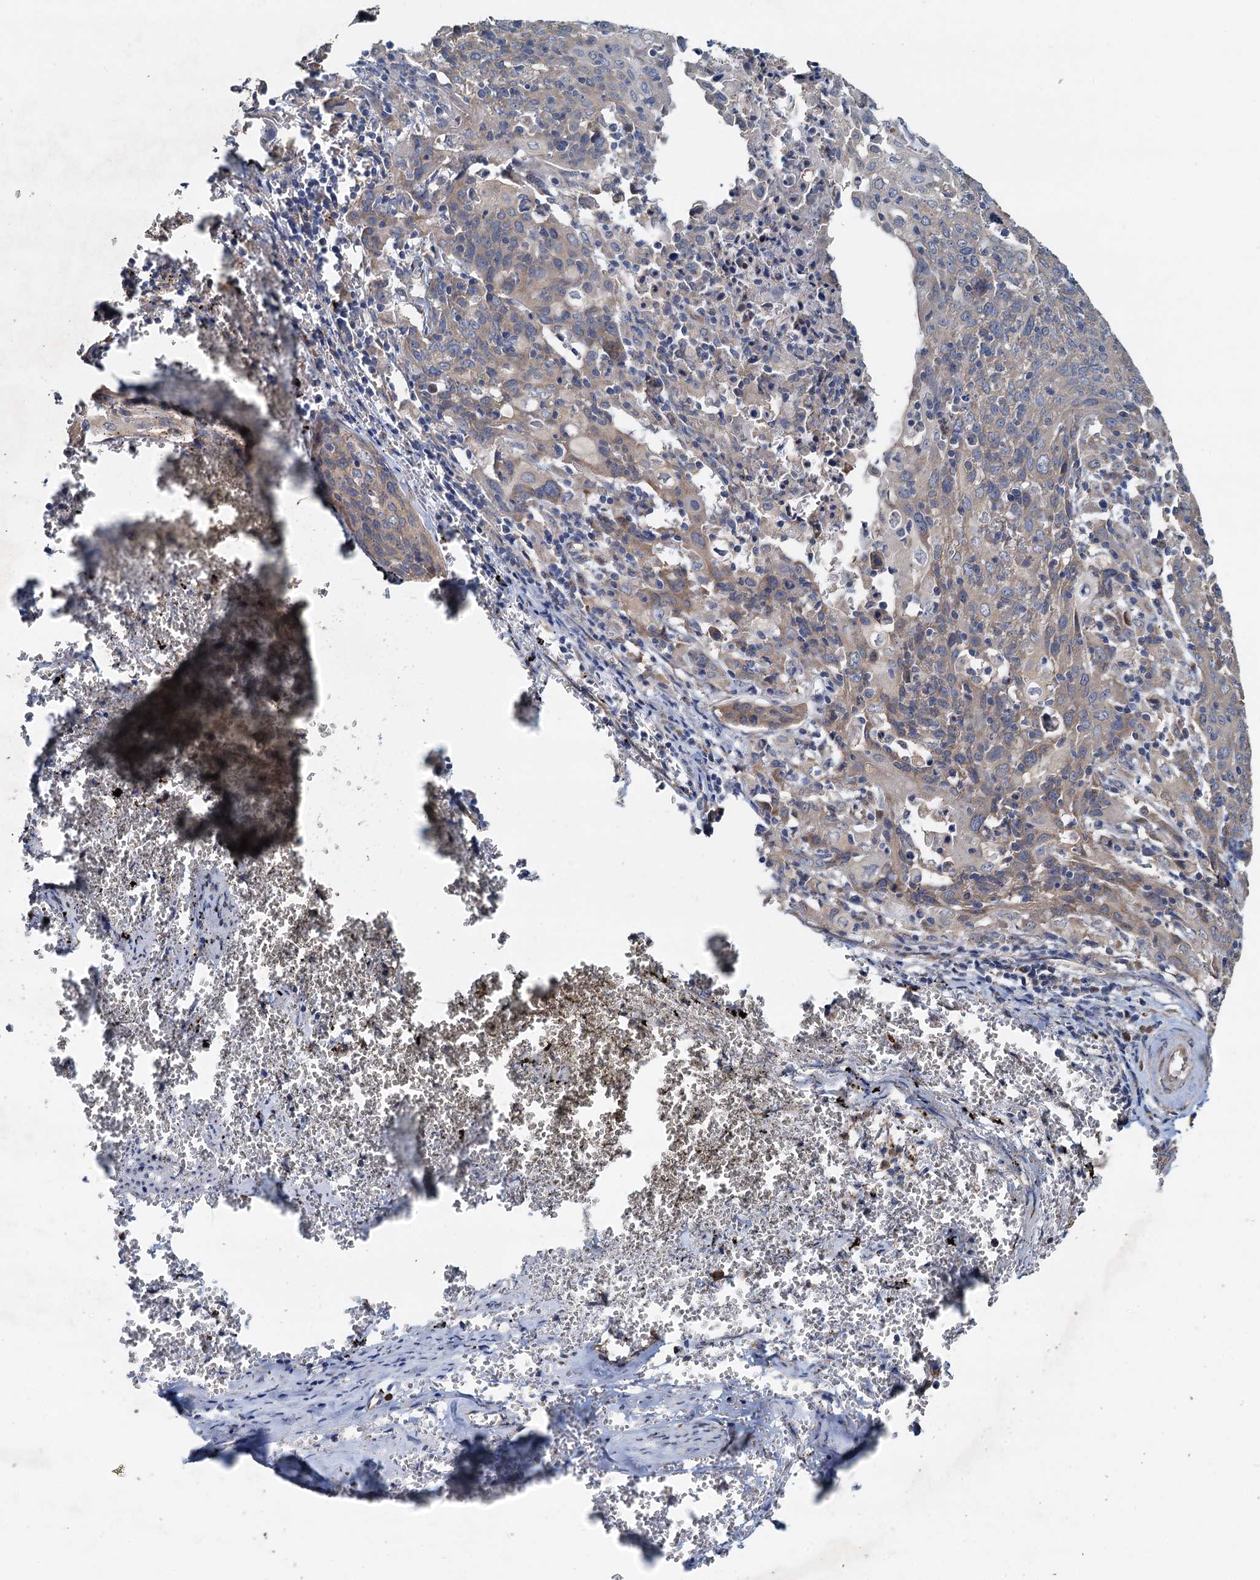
{"staining": {"intensity": "weak", "quantity": "<25%", "location": "cytoplasmic/membranous"}, "tissue": "cervical cancer", "cell_type": "Tumor cells", "image_type": "cancer", "snomed": [{"axis": "morphology", "description": "Squamous cell carcinoma, NOS"}, {"axis": "topography", "description": "Cervix"}], "caption": "A micrograph of human squamous cell carcinoma (cervical) is negative for staining in tumor cells.", "gene": "HYI", "patient": {"sex": "female", "age": 67}}